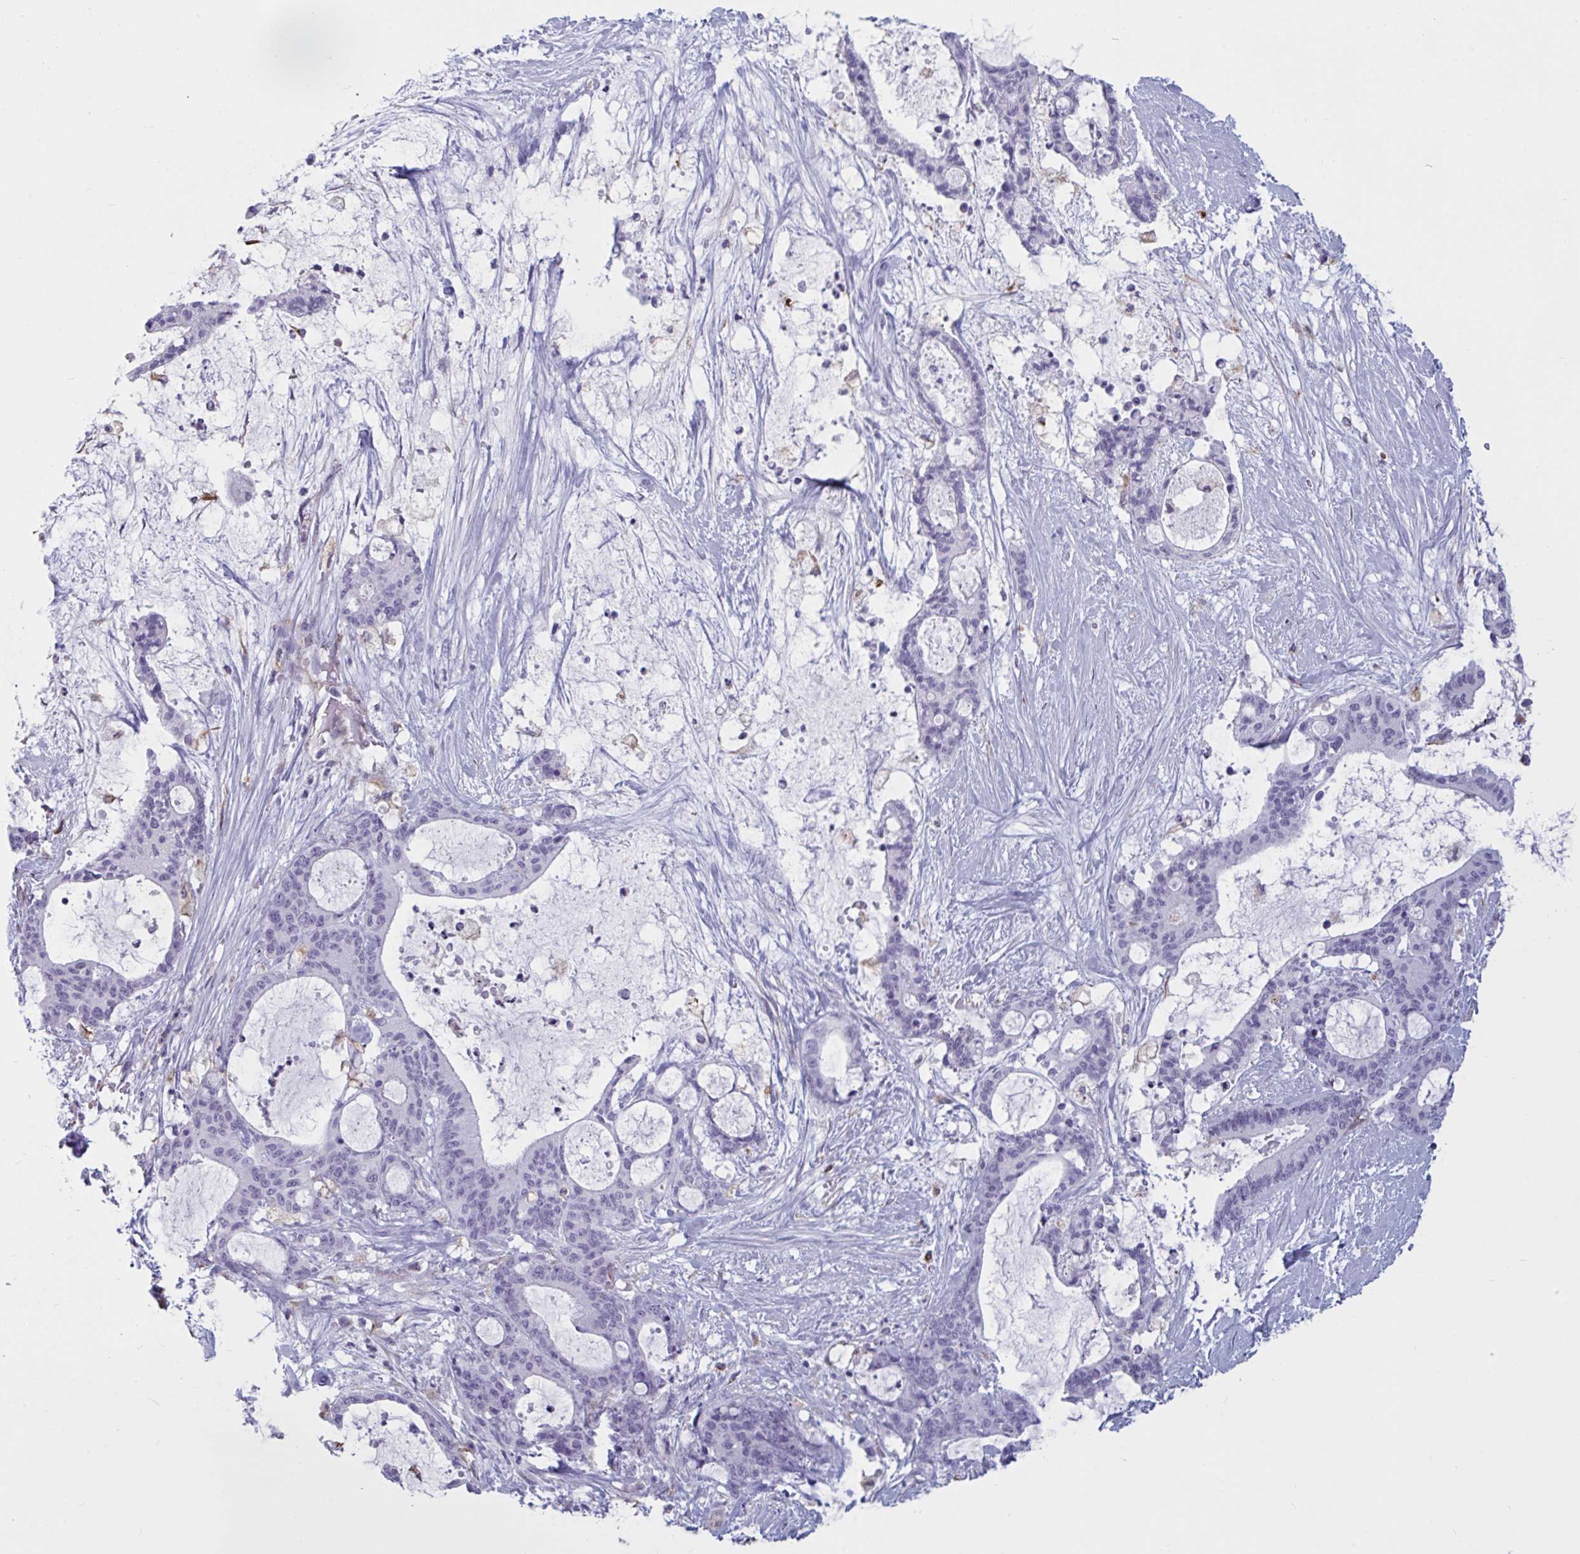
{"staining": {"intensity": "negative", "quantity": "none", "location": "none"}, "tissue": "liver cancer", "cell_type": "Tumor cells", "image_type": "cancer", "snomed": [{"axis": "morphology", "description": "Normal tissue, NOS"}, {"axis": "morphology", "description": "Cholangiocarcinoma"}, {"axis": "topography", "description": "Liver"}, {"axis": "topography", "description": "Peripheral nerve tissue"}], "caption": "Tumor cells are negative for brown protein staining in liver cancer (cholangiocarcinoma).", "gene": "OR1L3", "patient": {"sex": "female", "age": 73}}